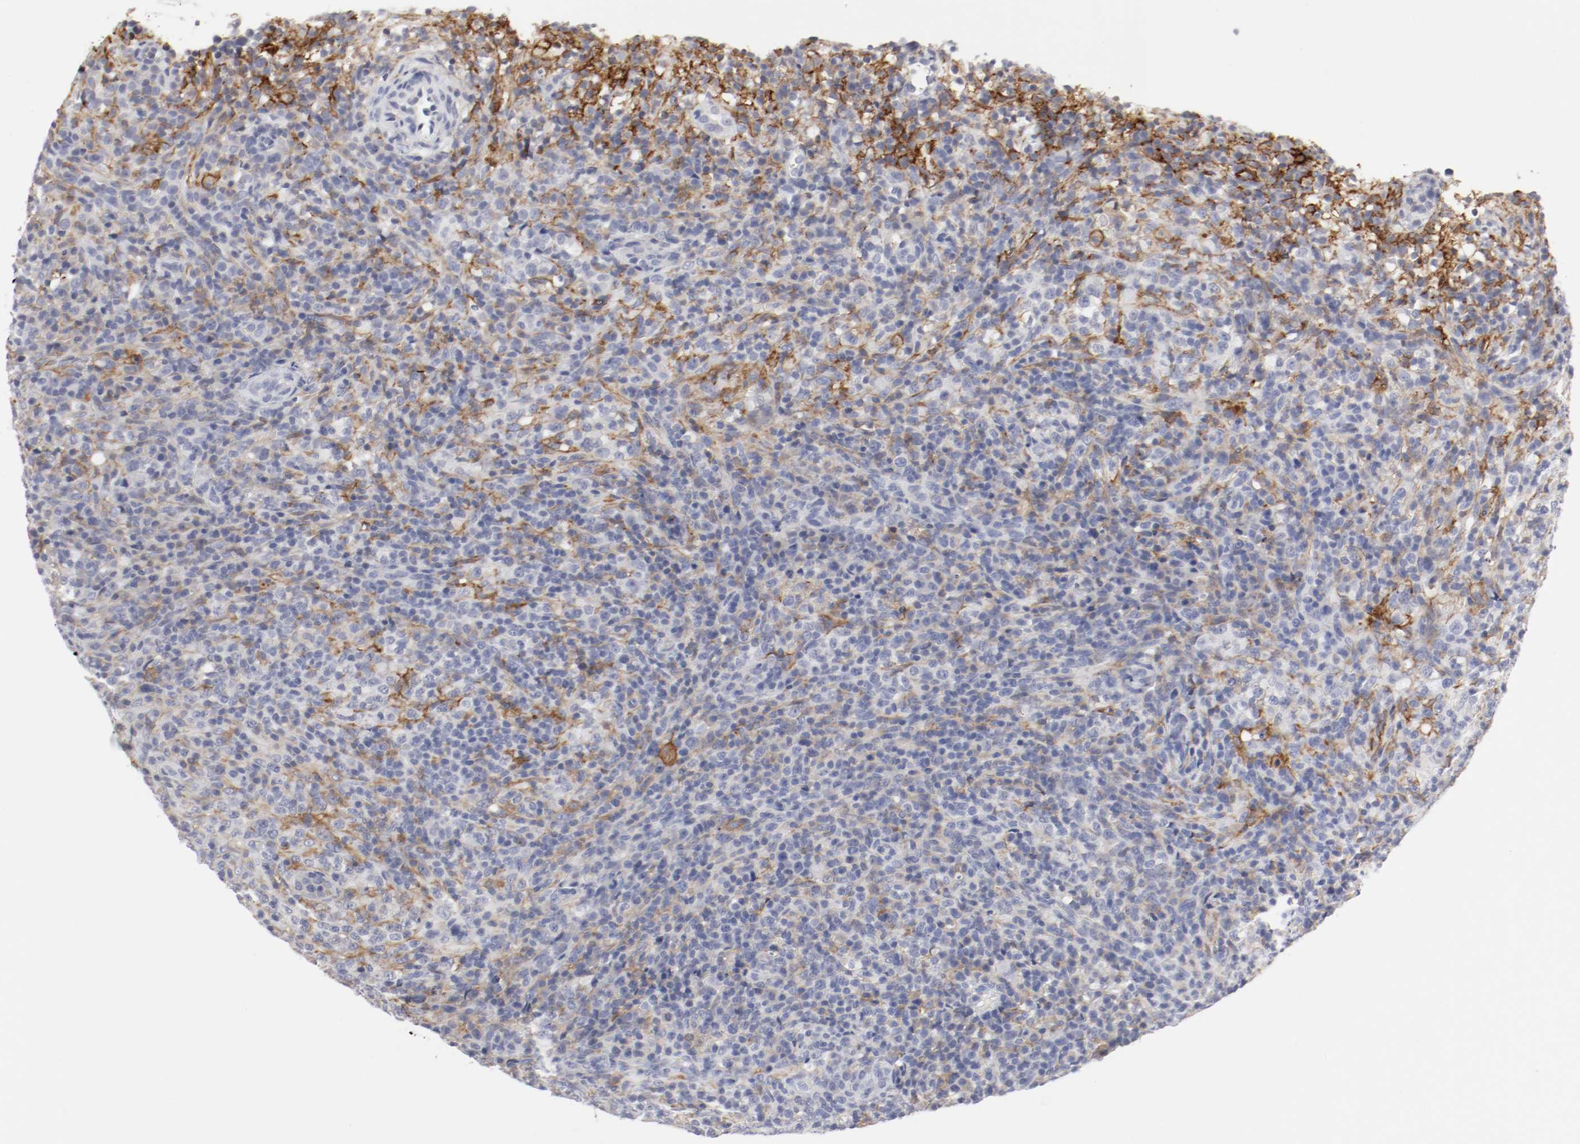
{"staining": {"intensity": "negative", "quantity": "none", "location": "none"}, "tissue": "lymphoma", "cell_type": "Tumor cells", "image_type": "cancer", "snomed": [{"axis": "morphology", "description": "Malignant lymphoma, non-Hodgkin's type, High grade"}, {"axis": "topography", "description": "Lymph node"}], "caption": "High magnification brightfield microscopy of lymphoma stained with DAB (3,3'-diaminobenzidine) (brown) and counterstained with hematoxylin (blue): tumor cells show no significant positivity.", "gene": "ITGAX", "patient": {"sex": "female", "age": 76}}